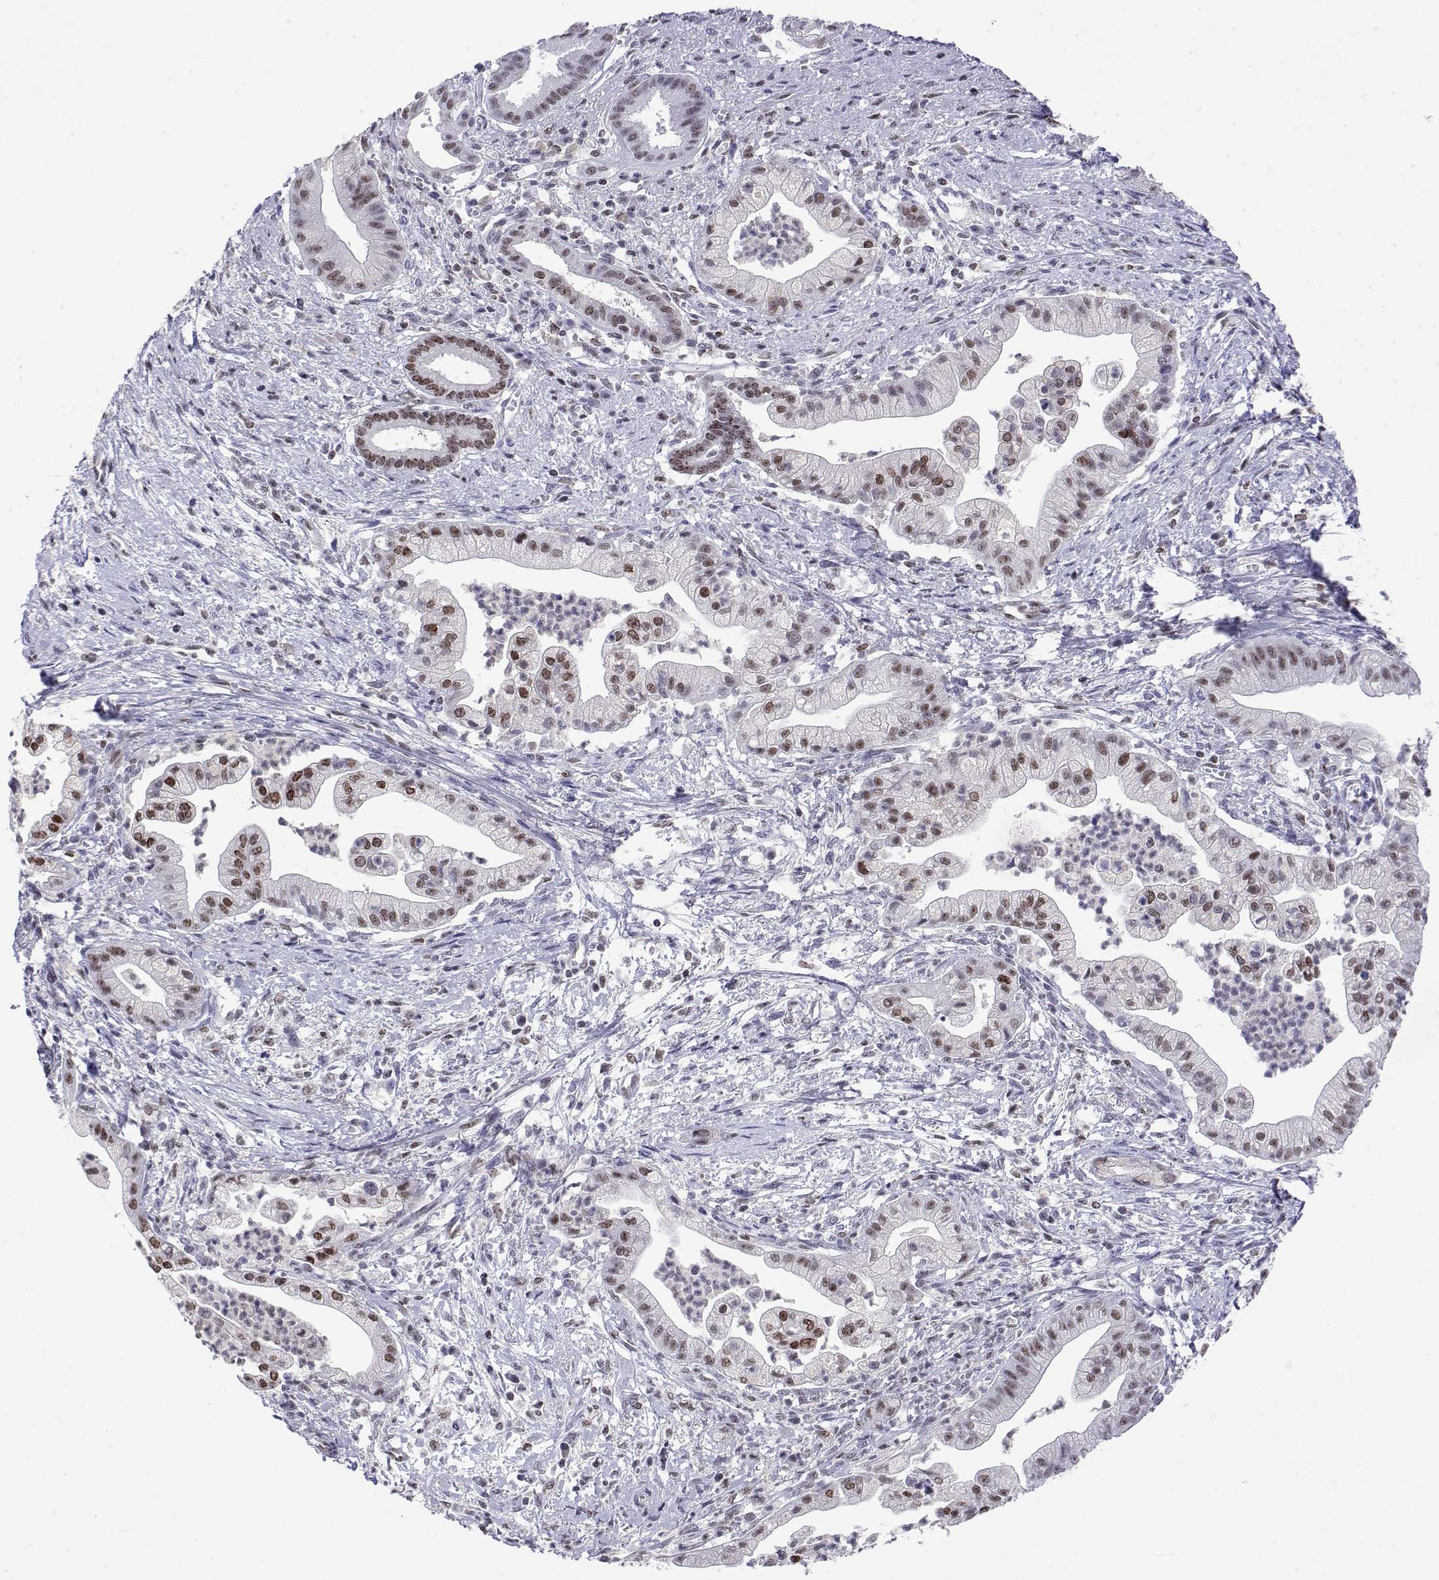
{"staining": {"intensity": "moderate", "quantity": ">75%", "location": "nuclear"}, "tissue": "pancreatic cancer", "cell_type": "Tumor cells", "image_type": "cancer", "snomed": [{"axis": "morphology", "description": "Normal tissue, NOS"}, {"axis": "morphology", "description": "Adenocarcinoma, NOS"}, {"axis": "topography", "description": "Lymph node"}, {"axis": "topography", "description": "Pancreas"}], "caption": "Brown immunohistochemical staining in pancreatic adenocarcinoma displays moderate nuclear positivity in approximately >75% of tumor cells.", "gene": "POLDIP3", "patient": {"sex": "female", "age": 58}}